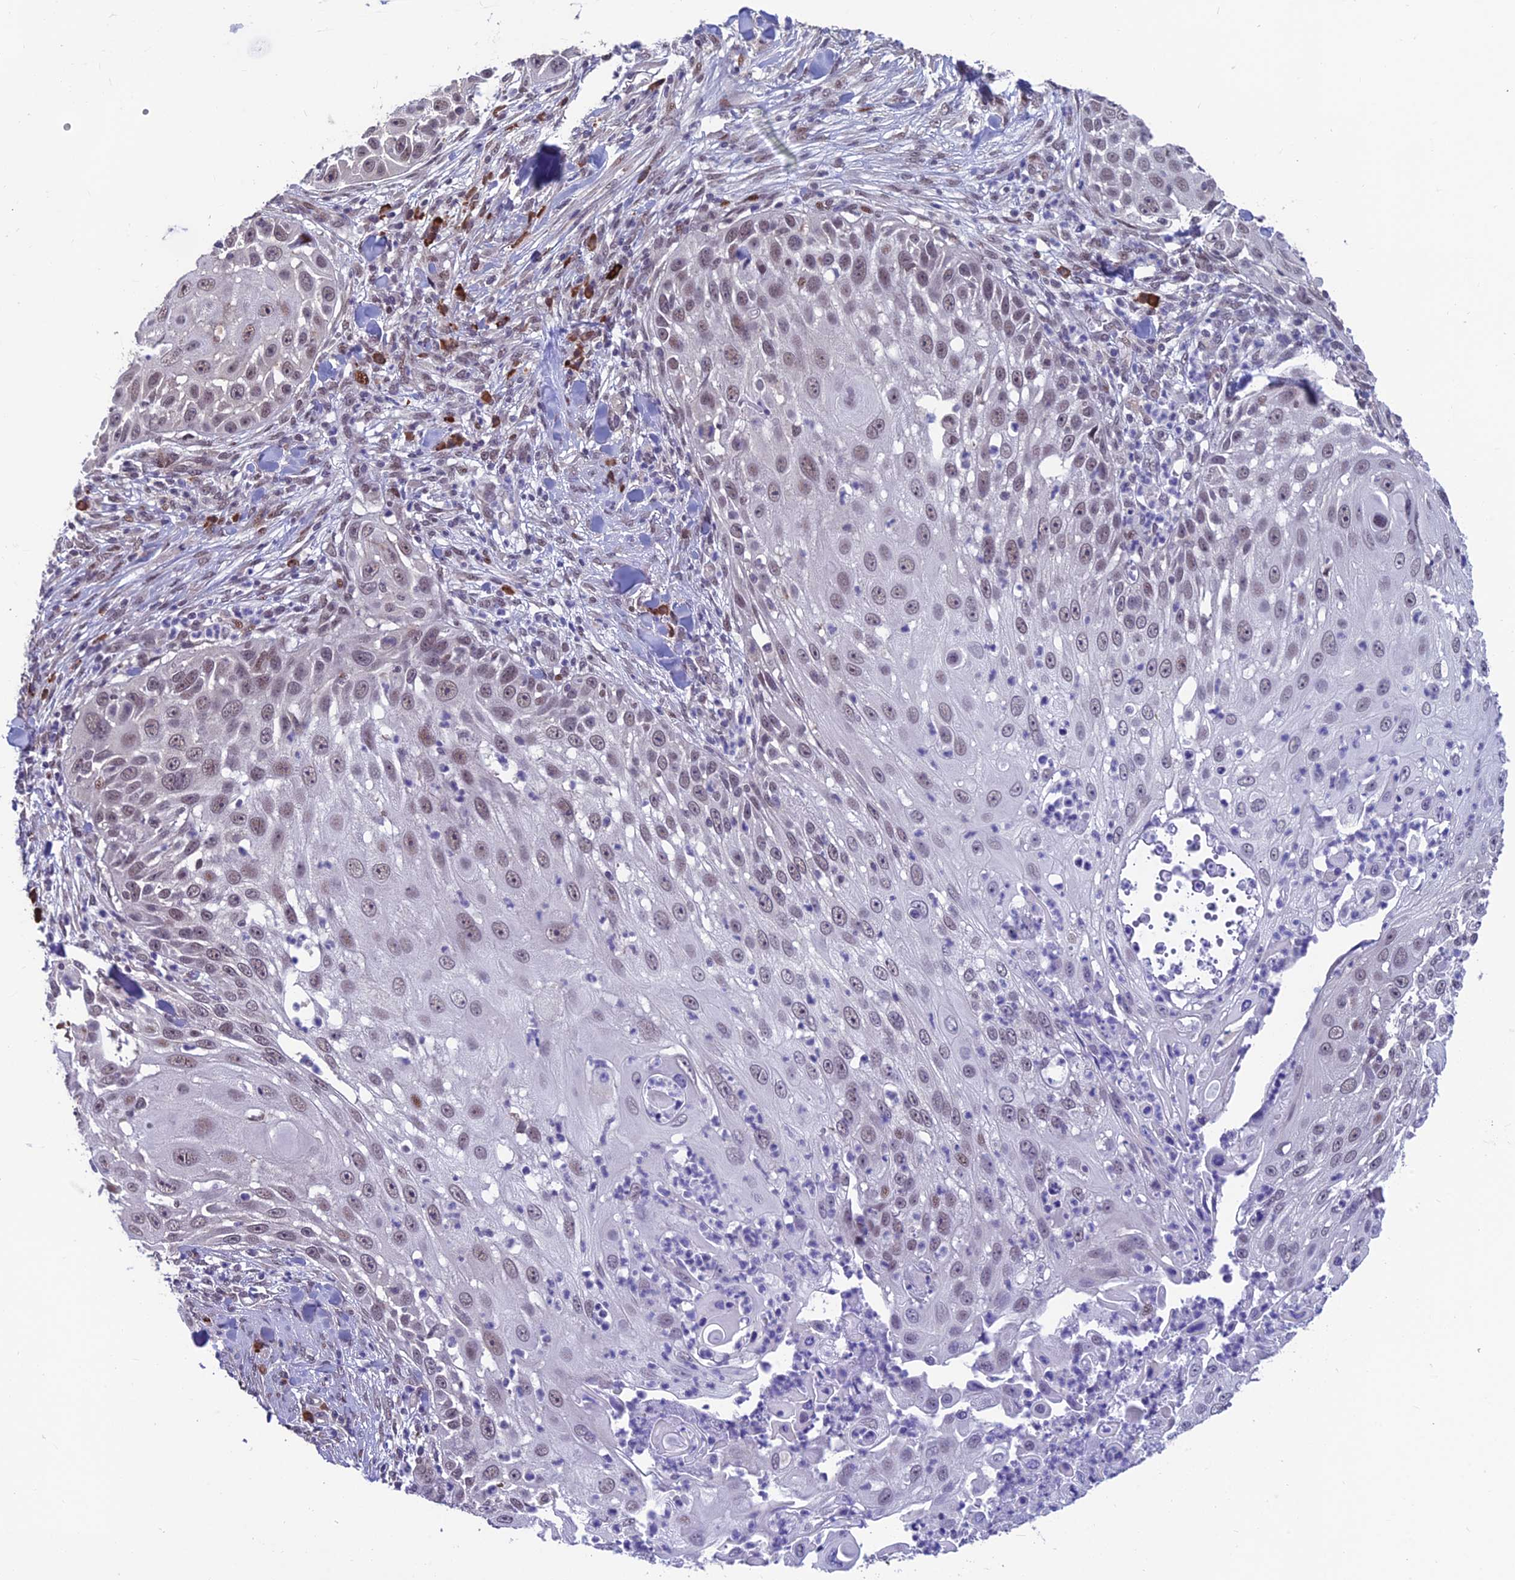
{"staining": {"intensity": "weak", "quantity": "25%-75%", "location": "nuclear"}, "tissue": "skin cancer", "cell_type": "Tumor cells", "image_type": "cancer", "snomed": [{"axis": "morphology", "description": "Squamous cell carcinoma, NOS"}, {"axis": "topography", "description": "Skin"}], "caption": "The image shows staining of squamous cell carcinoma (skin), revealing weak nuclear protein positivity (brown color) within tumor cells.", "gene": "KIAA1191", "patient": {"sex": "female", "age": 44}}